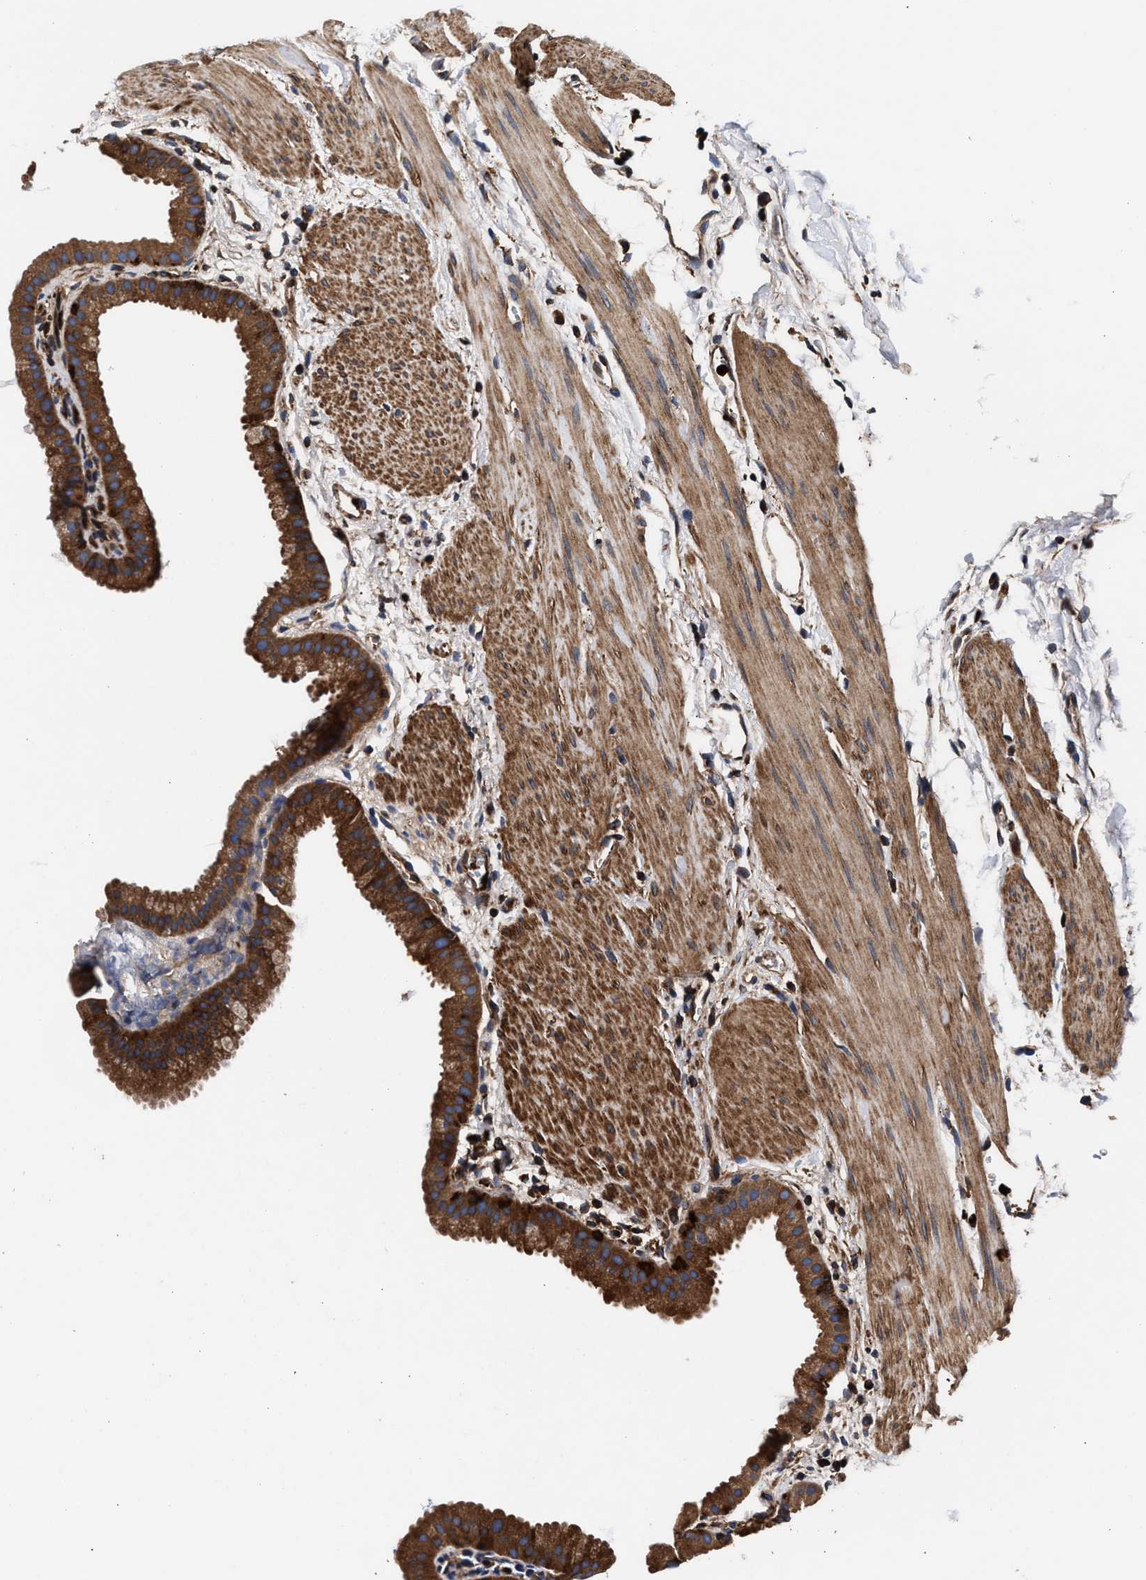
{"staining": {"intensity": "strong", "quantity": ">75%", "location": "cytoplasmic/membranous"}, "tissue": "gallbladder", "cell_type": "Glandular cells", "image_type": "normal", "snomed": [{"axis": "morphology", "description": "Normal tissue, NOS"}, {"axis": "topography", "description": "Gallbladder"}], "caption": "Brown immunohistochemical staining in normal human gallbladder shows strong cytoplasmic/membranous positivity in approximately >75% of glandular cells.", "gene": "ENSG00000286112", "patient": {"sex": "female", "age": 64}}